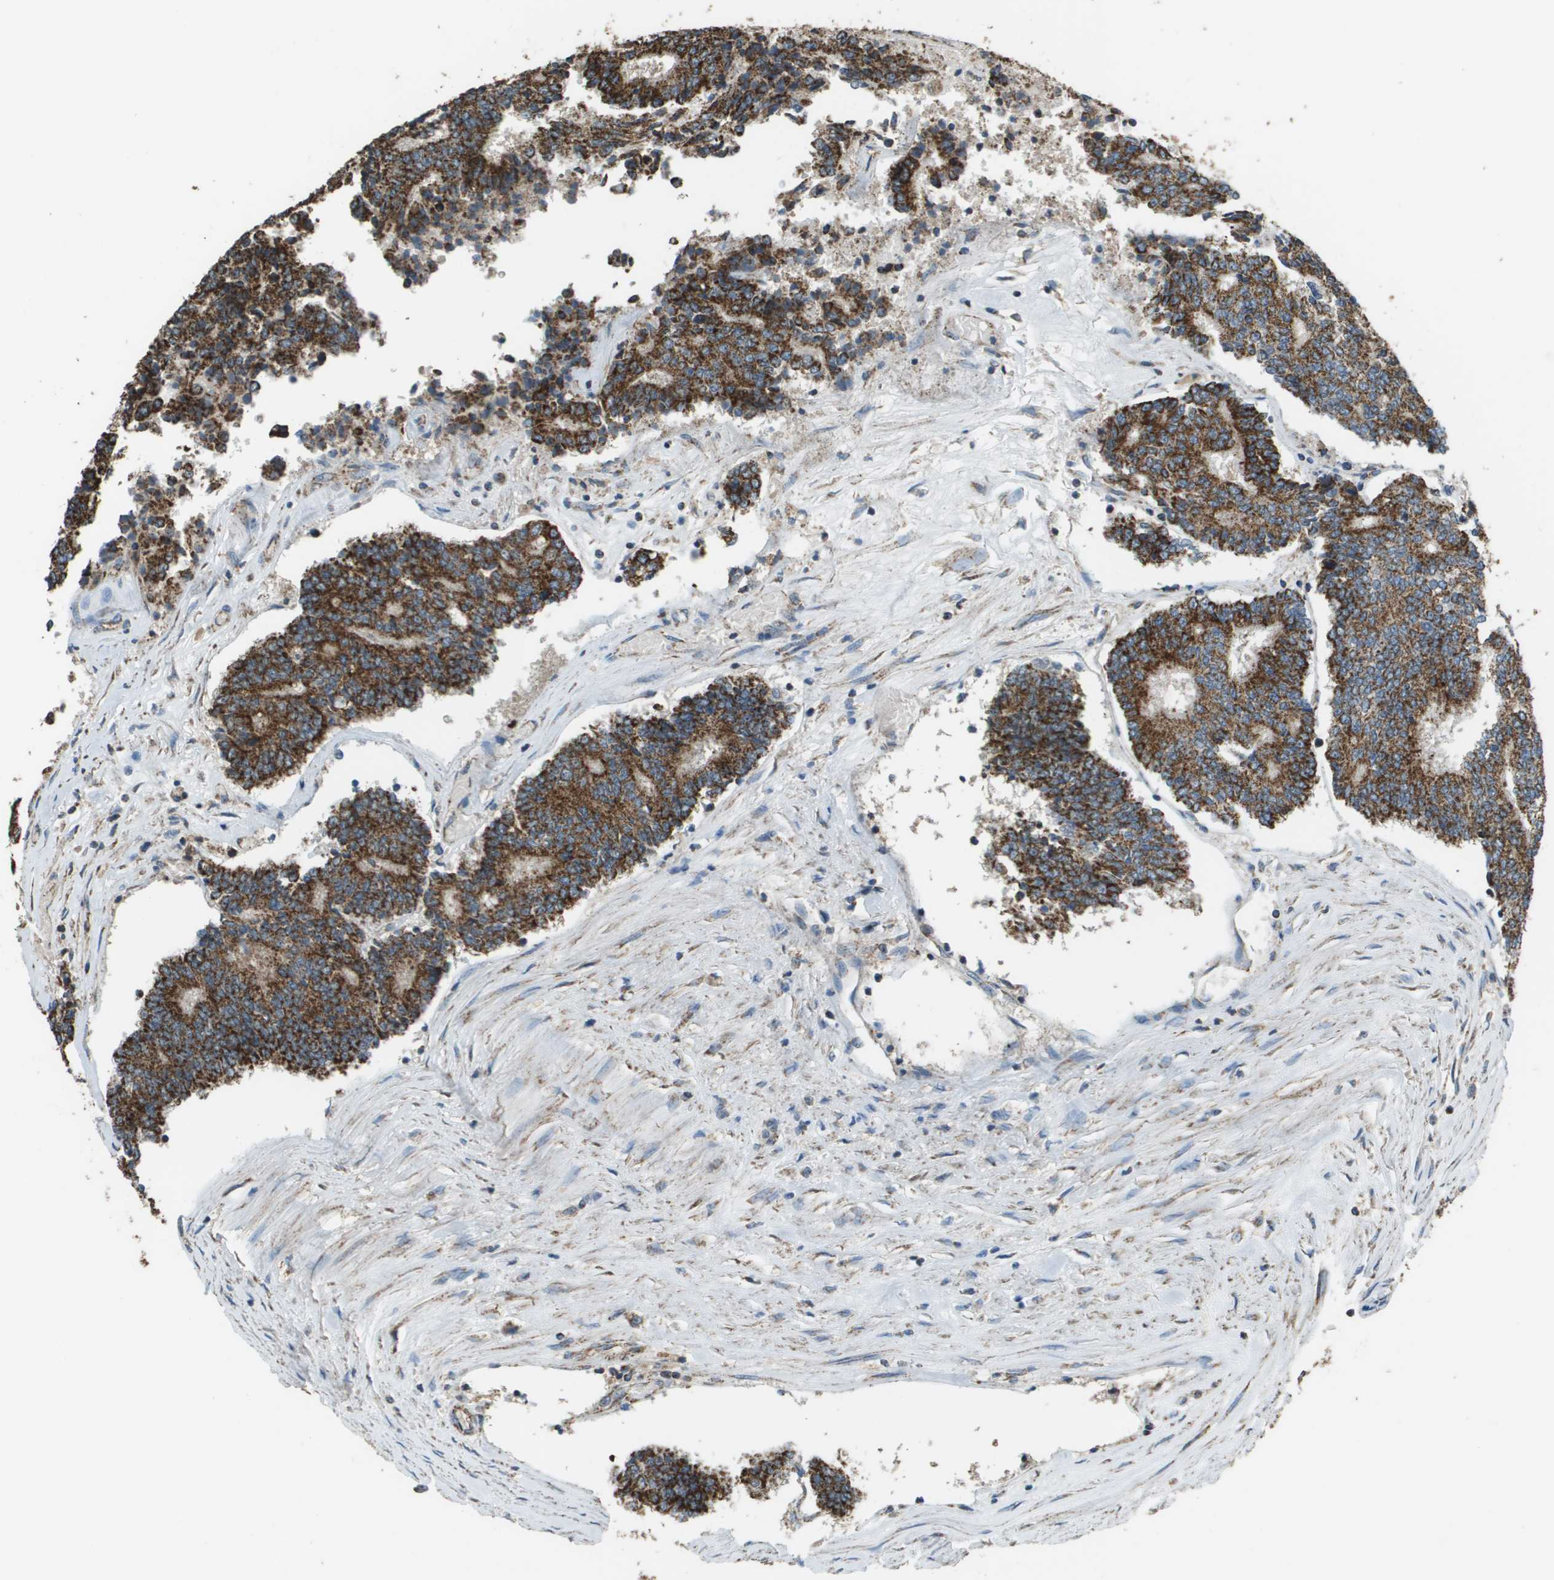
{"staining": {"intensity": "strong", "quantity": ">75%", "location": "cytoplasmic/membranous"}, "tissue": "prostate cancer", "cell_type": "Tumor cells", "image_type": "cancer", "snomed": [{"axis": "morphology", "description": "Normal tissue, NOS"}, {"axis": "morphology", "description": "Adenocarcinoma, High grade"}, {"axis": "topography", "description": "Prostate"}, {"axis": "topography", "description": "Seminal veicle"}], "caption": "Brown immunohistochemical staining in prostate high-grade adenocarcinoma displays strong cytoplasmic/membranous expression in approximately >75% of tumor cells.", "gene": "FH", "patient": {"sex": "male", "age": 55}}